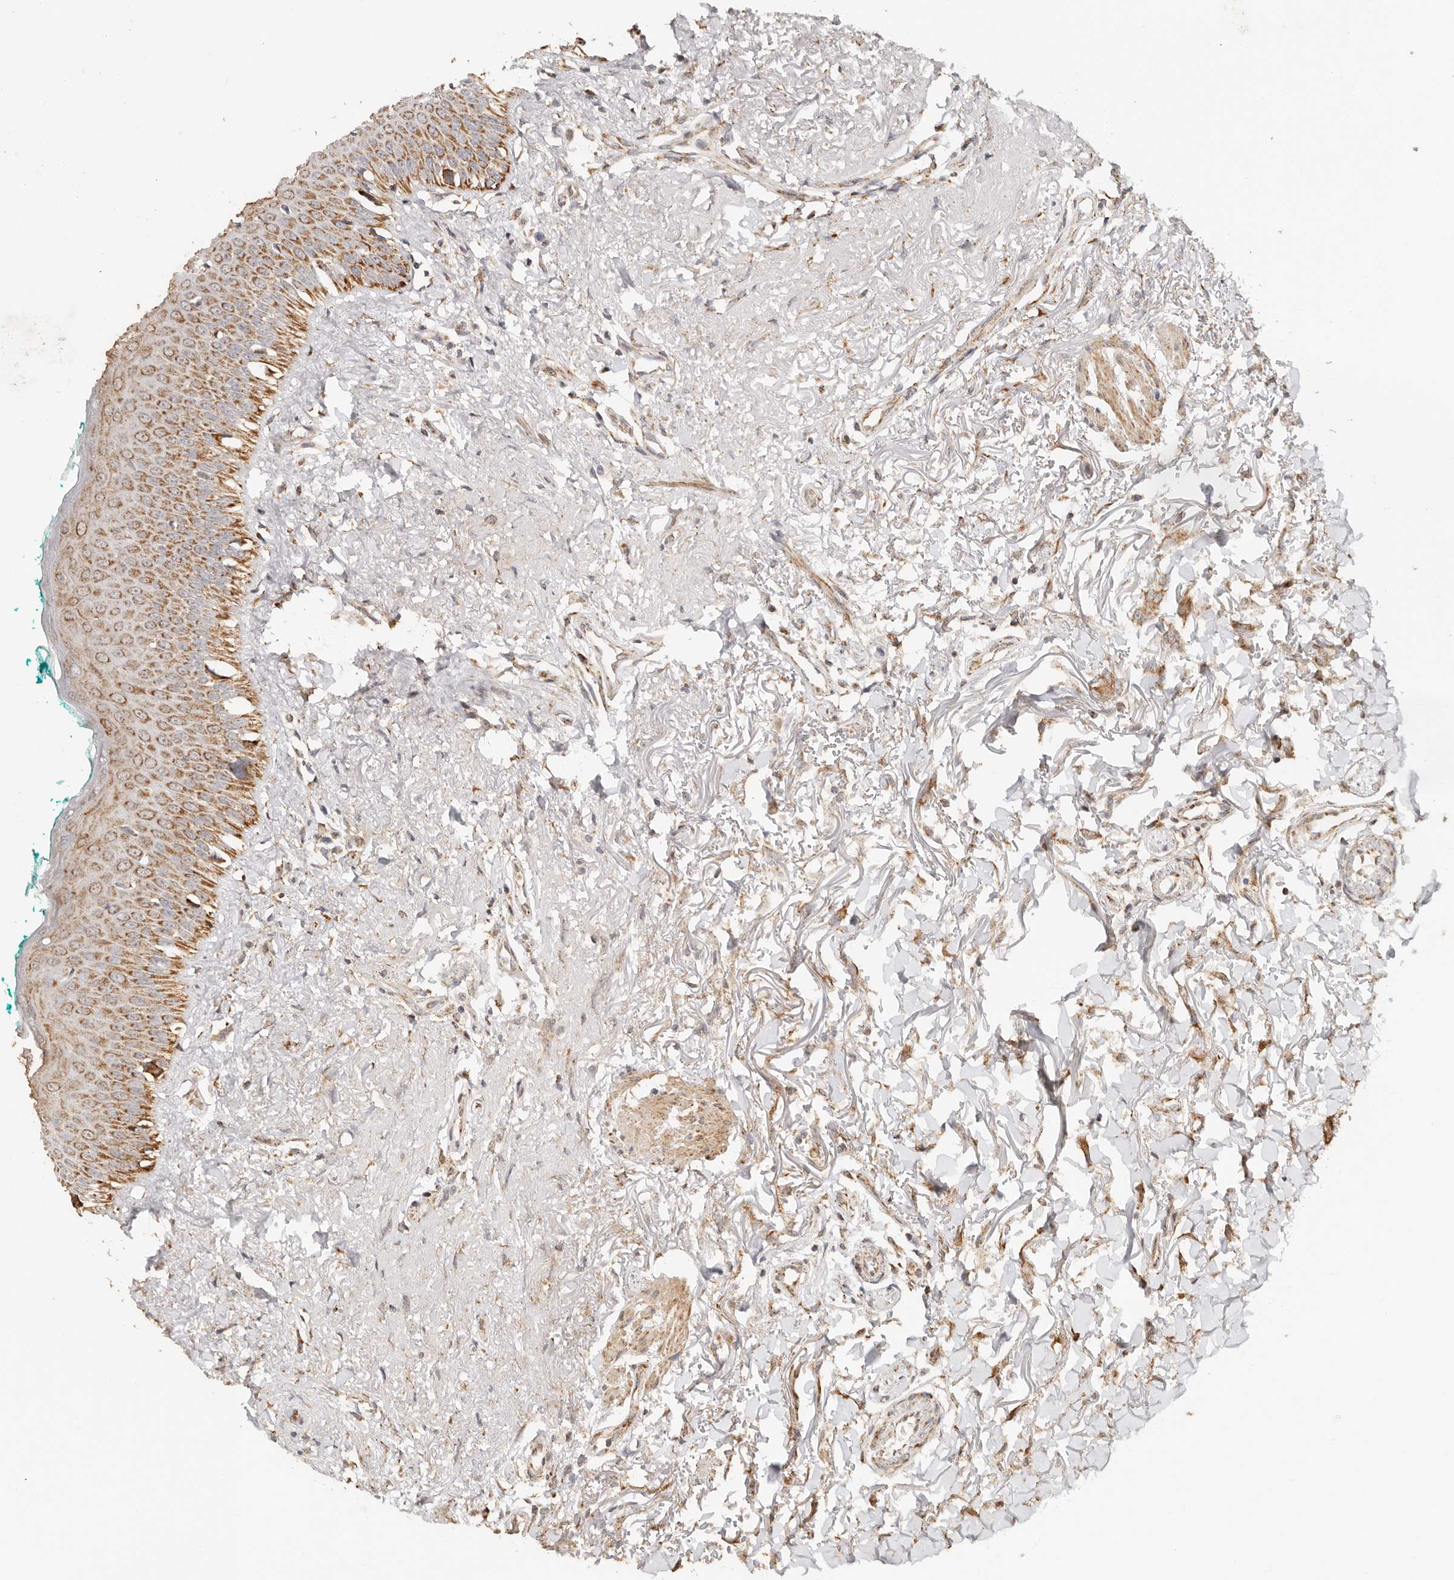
{"staining": {"intensity": "moderate", "quantity": ">75%", "location": "cytoplasmic/membranous"}, "tissue": "oral mucosa", "cell_type": "Squamous epithelial cells", "image_type": "normal", "snomed": [{"axis": "morphology", "description": "Normal tissue, NOS"}, {"axis": "topography", "description": "Oral tissue"}], "caption": "Immunohistochemical staining of benign oral mucosa exhibits medium levels of moderate cytoplasmic/membranous expression in approximately >75% of squamous epithelial cells. The staining is performed using DAB brown chromogen to label protein expression. The nuclei are counter-stained blue using hematoxylin.", "gene": "NDUFB11", "patient": {"sex": "female", "age": 70}}